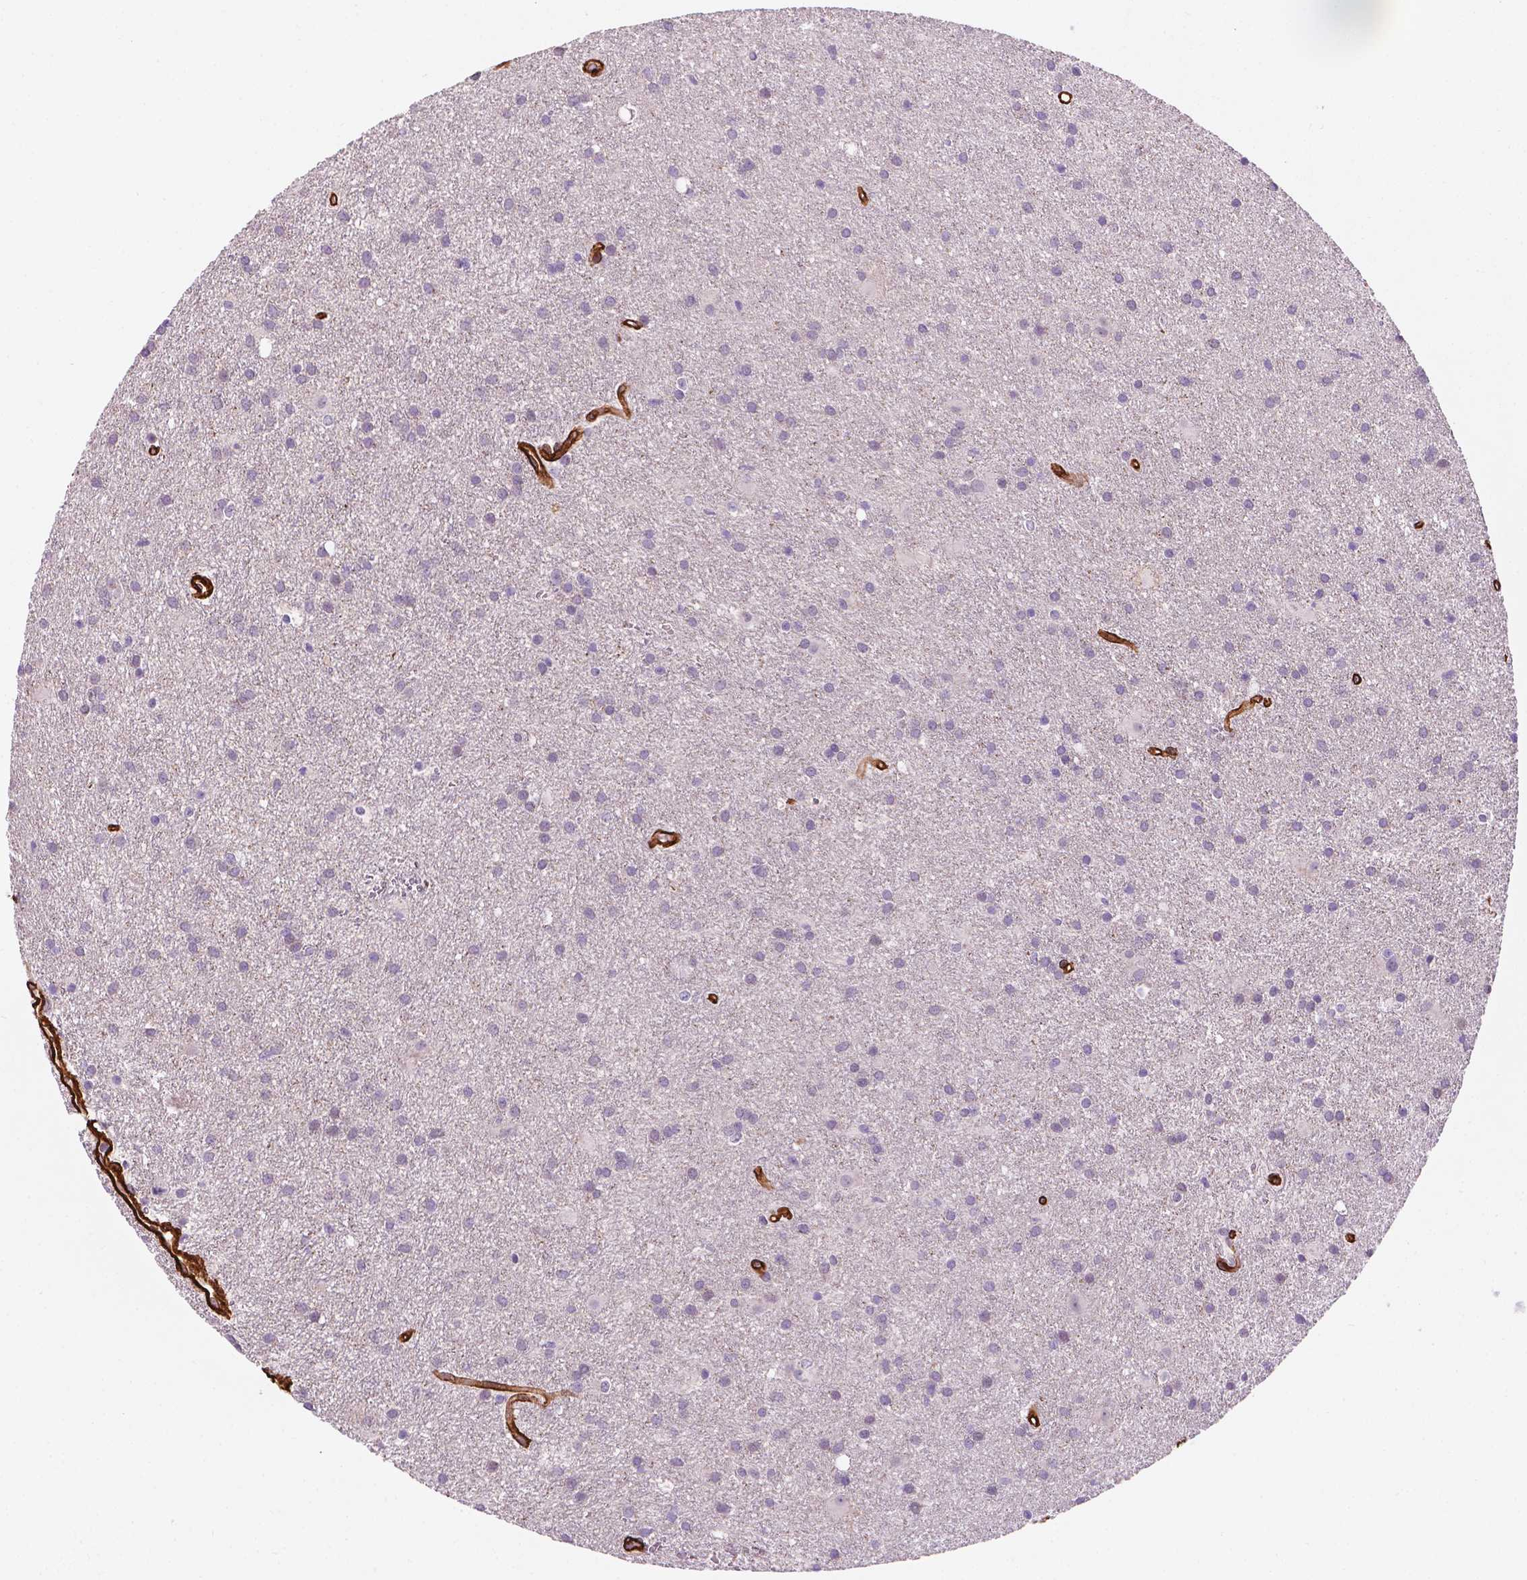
{"staining": {"intensity": "negative", "quantity": "none", "location": "none"}, "tissue": "glioma", "cell_type": "Tumor cells", "image_type": "cancer", "snomed": [{"axis": "morphology", "description": "Glioma, malignant, Low grade"}, {"axis": "topography", "description": "Brain"}], "caption": "The immunohistochemistry photomicrograph has no significant positivity in tumor cells of glioma tissue.", "gene": "EGFL8", "patient": {"sex": "male", "age": 58}}